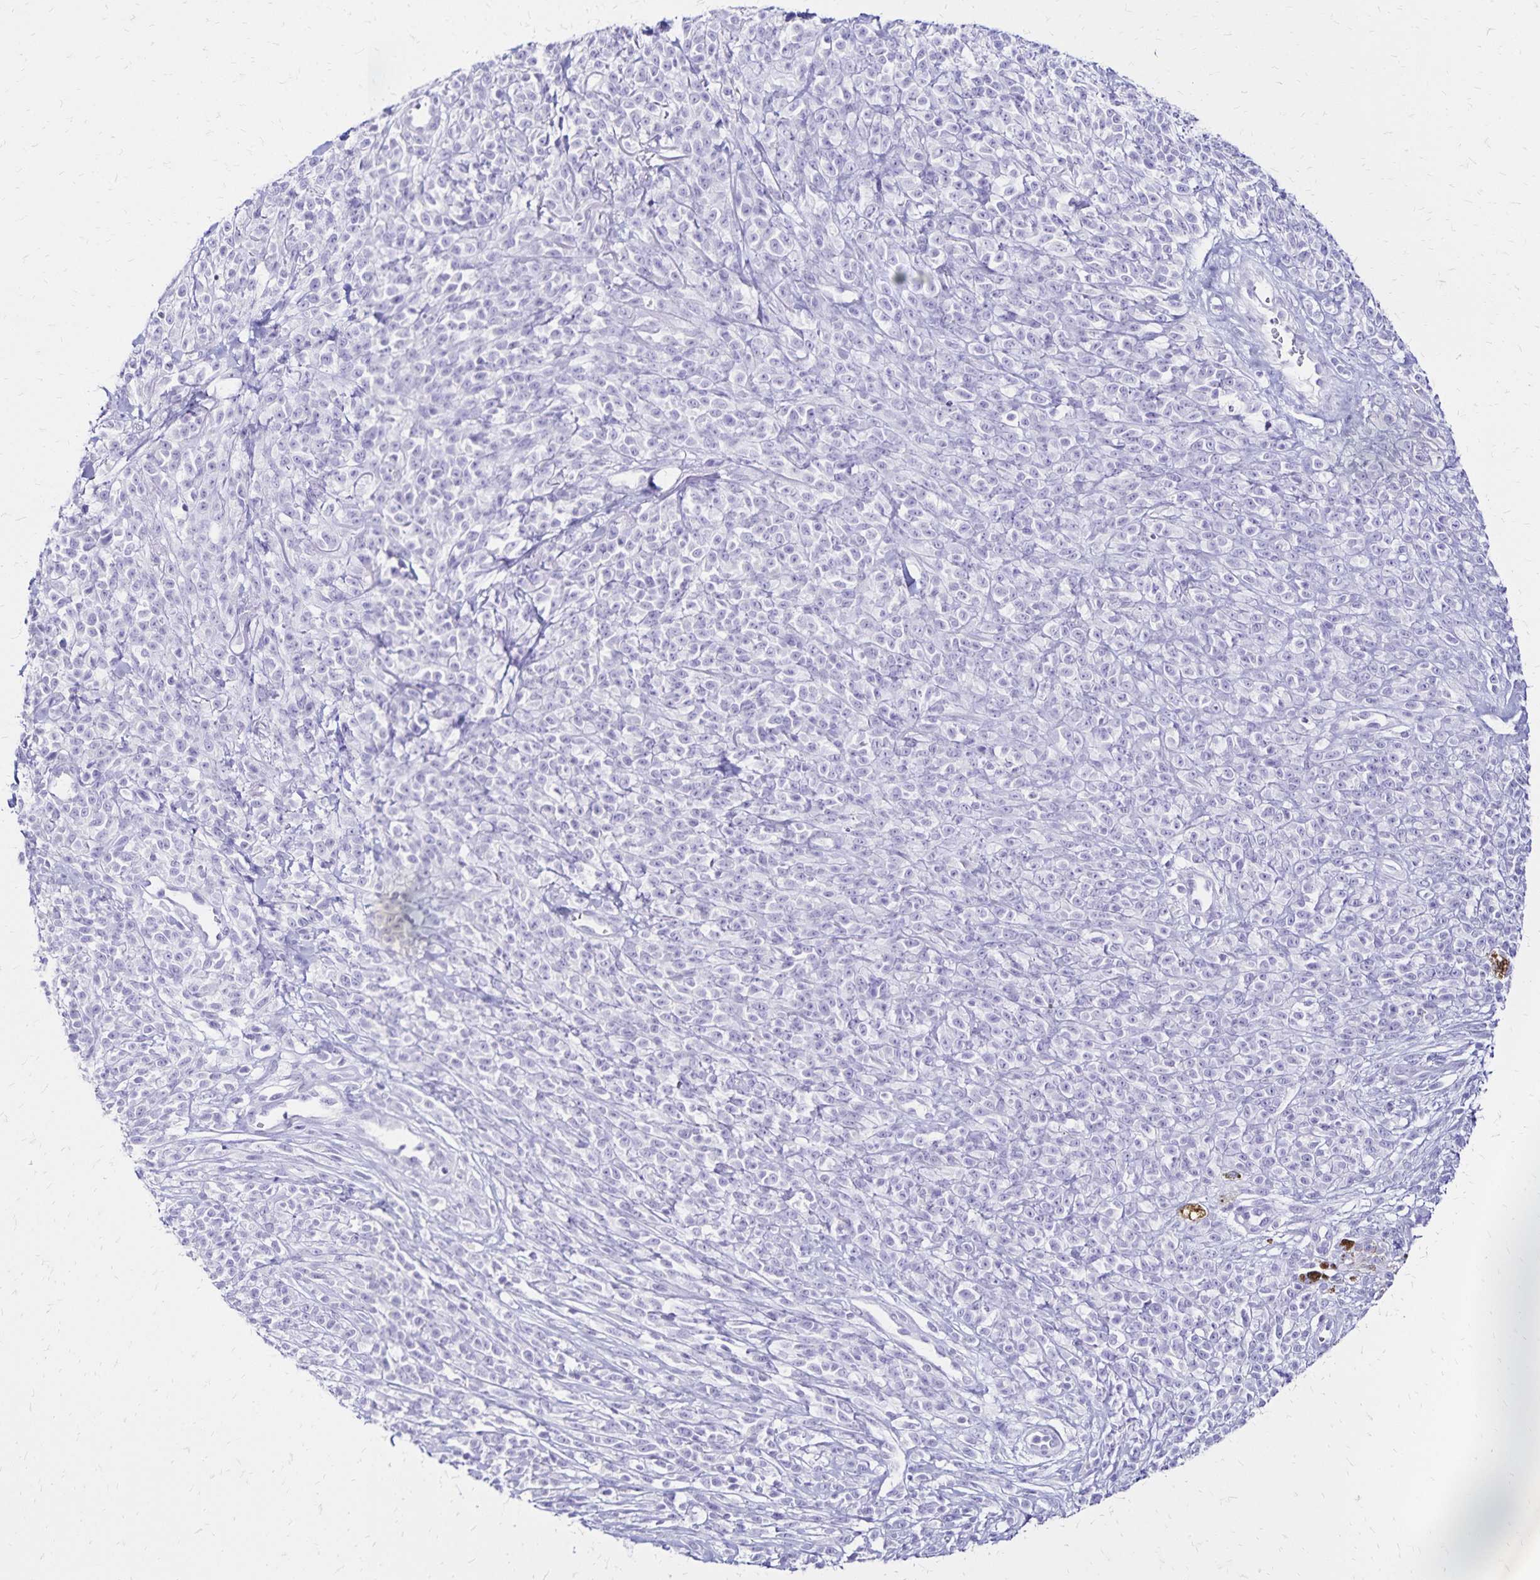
{"staining": {"intensity": "negative", "quantity": "none", "location": "none"}, "tissue": "melanoma", "cell_type": "Tumor cells", "image_type": "cancer", "snomed": [{"axis": "morphology", "description": "Malignant melanoma, NOS"}, {"axis": "topography", "description": "Skin"}, {"axis": "topography", "description": "Skin of trunk"}], "caption": "Histopathology image shows no protein staining in tumor cells of melanoma tissue.", "gene": "LIN28B", "patient": {"sex": "male", "age": 74}}